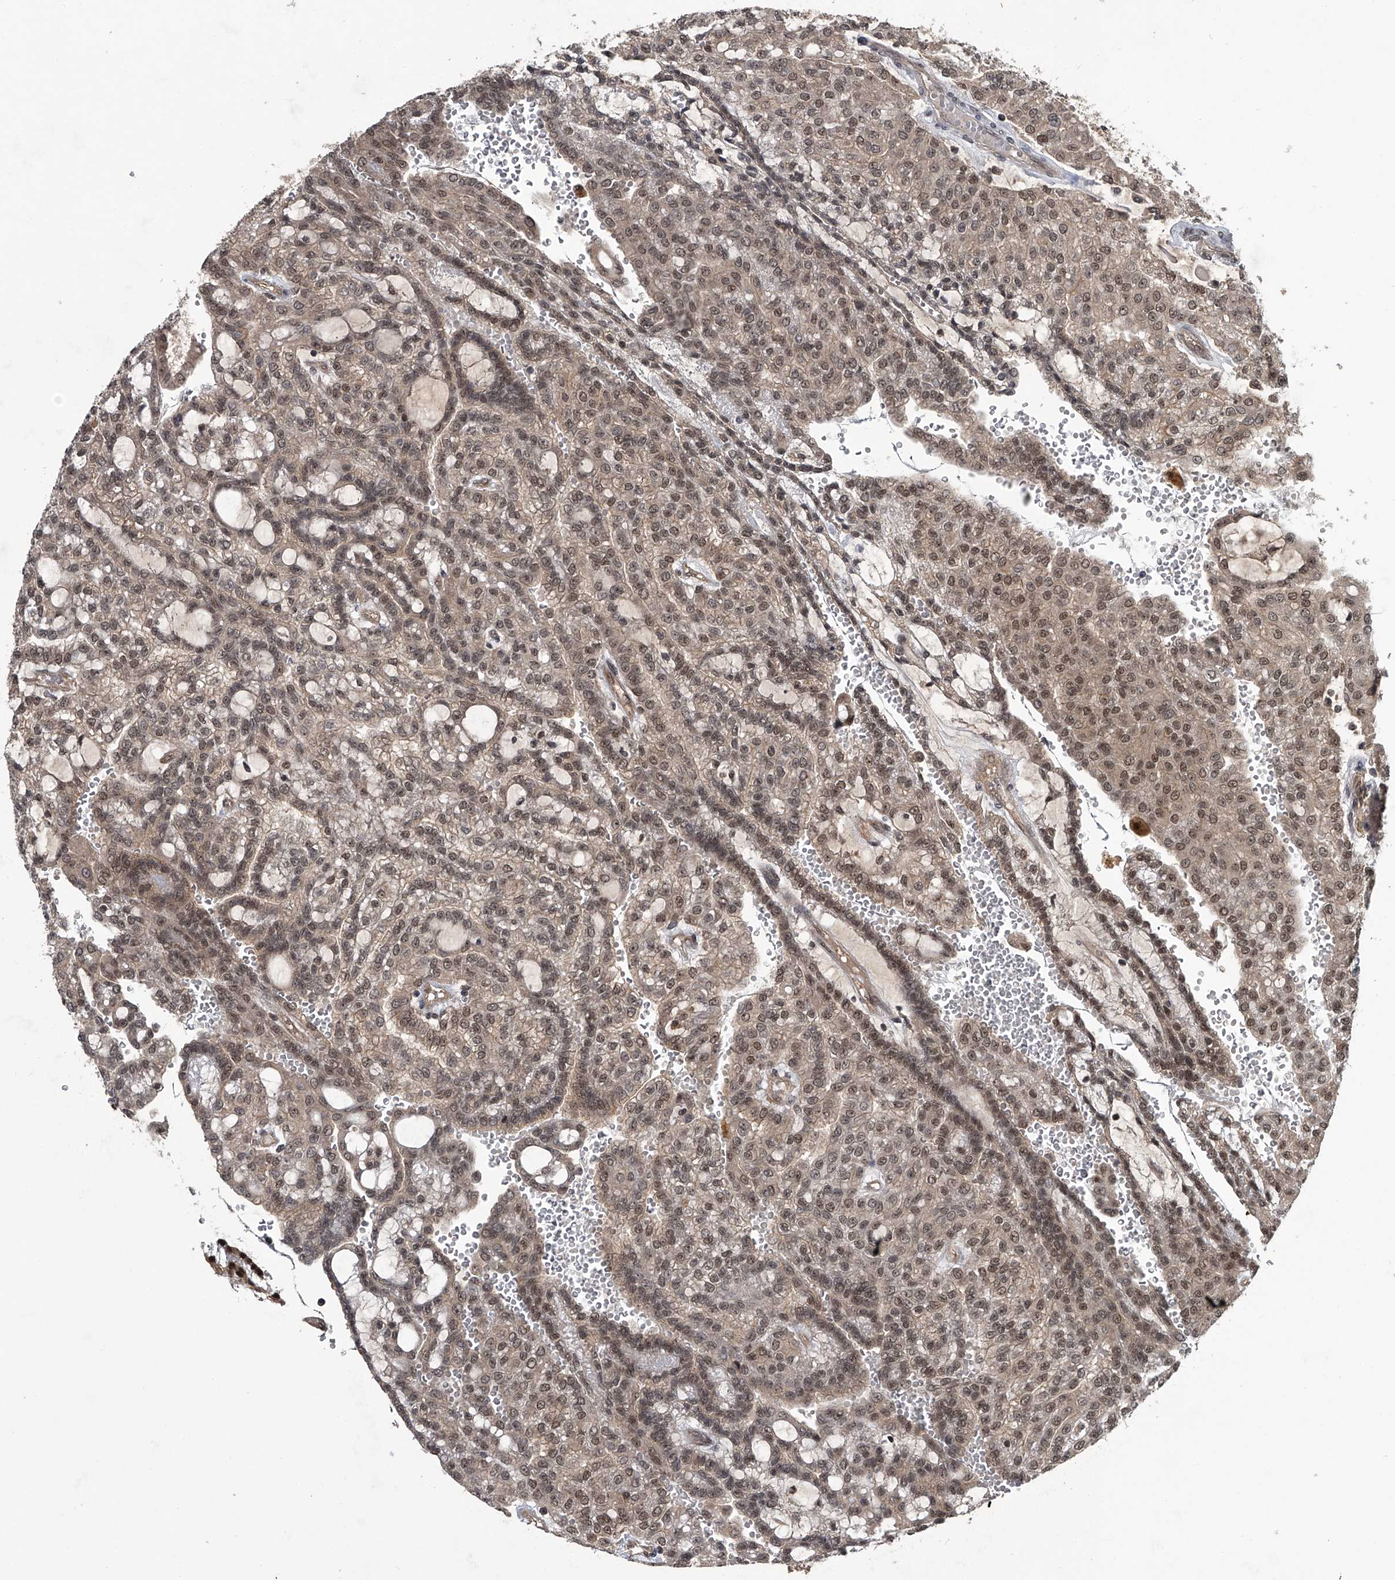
{"staining": {"intensity": "strong", "quantity": "<25%", "location": "cytoplasmic/membranous,nuclear"}, "tissue": "renal cancer", "cell_type": "Tumor cells", "image_type": "cancer", "snomed": [{"axis": "morphology", "description": "Adenocarcinoma, NOS"}, {"axis": "topography", "description": "Kidney"}], "caption": "Immunohistochemical staining of renal adenocarcinoma reveals strong cytoplasmic/membranous and nuclear protein positivity in about <25% of tumor cells.", "gene": "SLC12A8", "patient": {"sex": "male", "age": 63}}